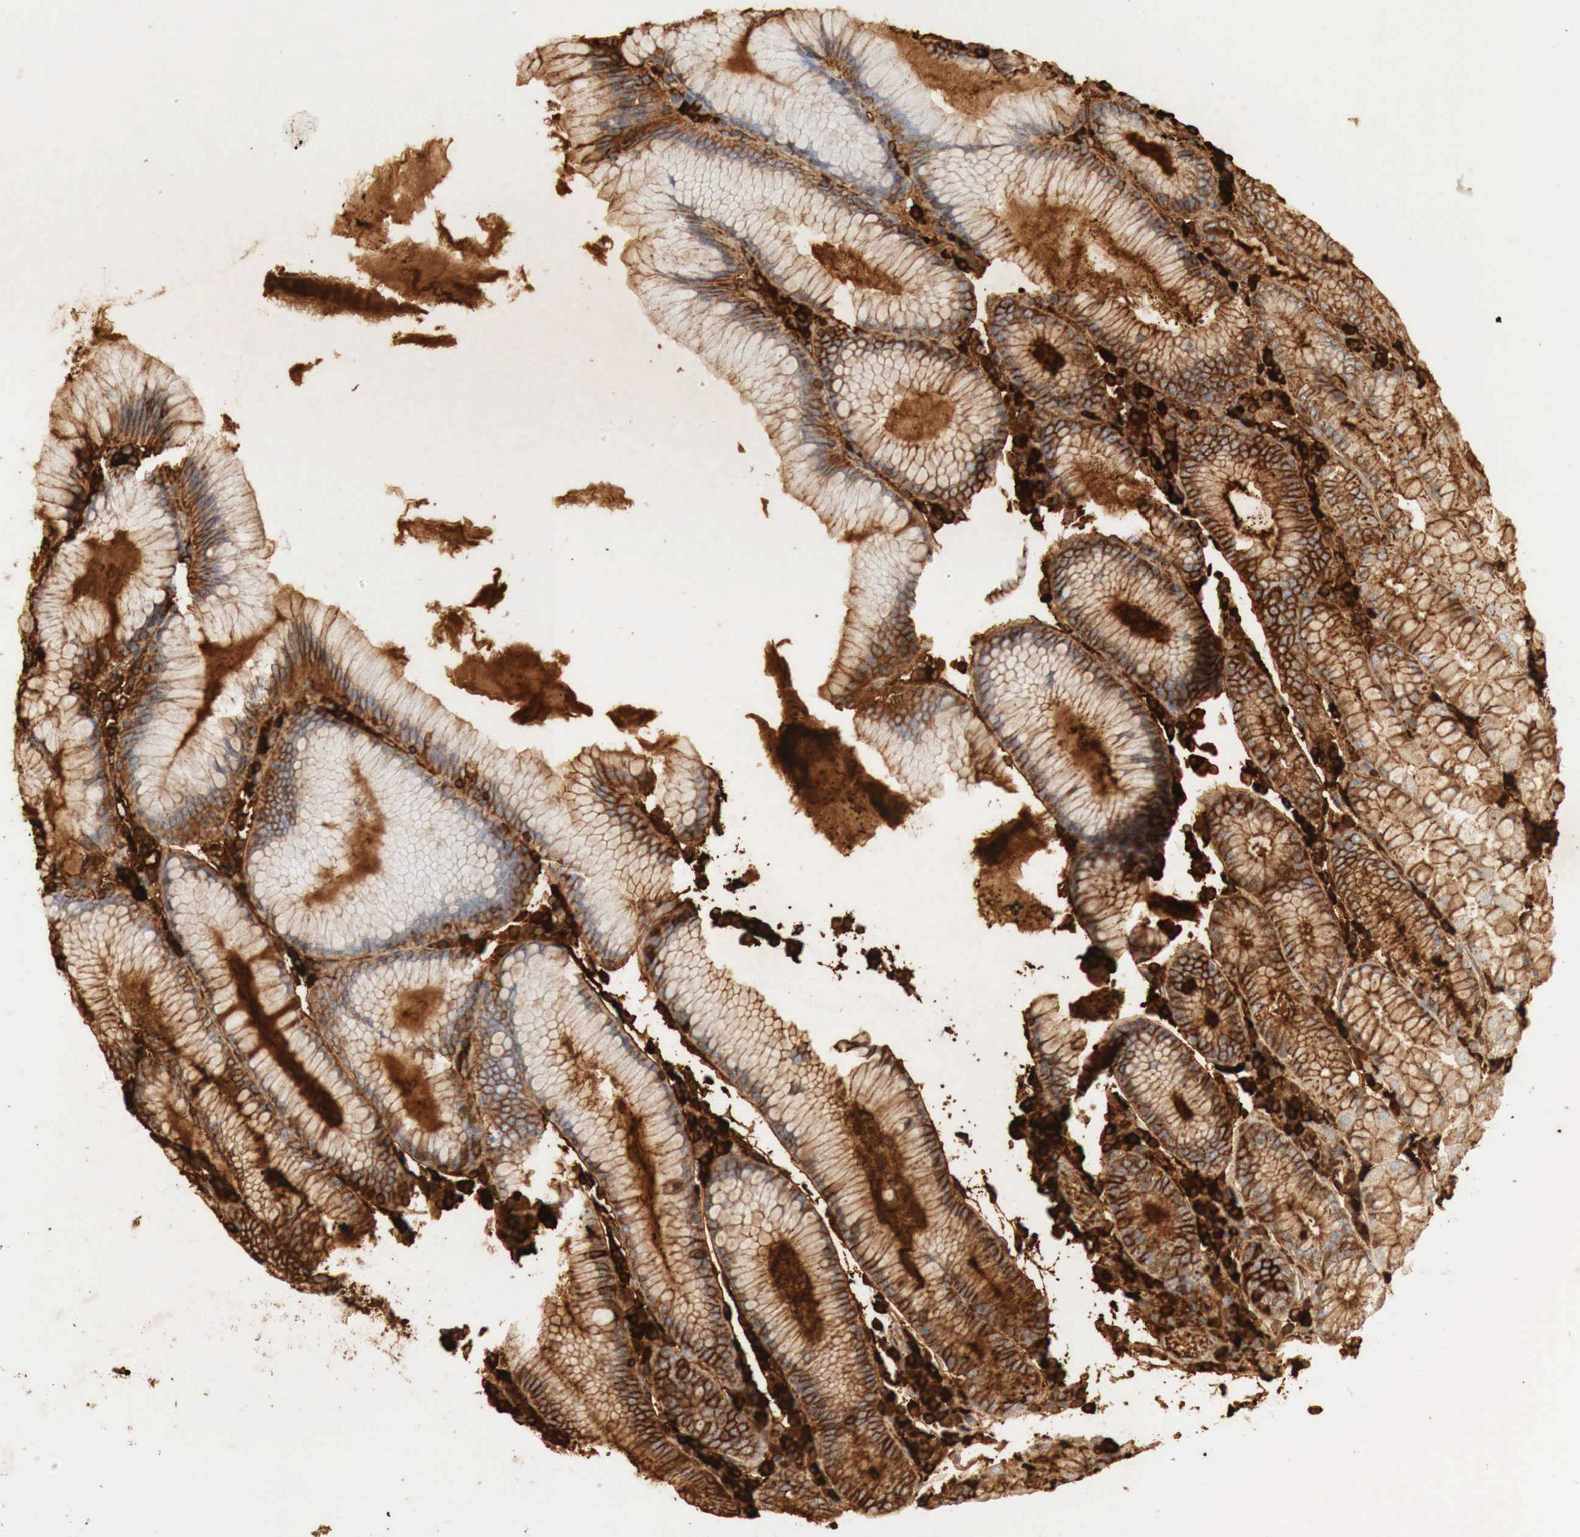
{"staining": {"intensity": "negative", "quantity": "none", "location": "none"}, "tissue": "stomach", "cell_type": "Glandular cells", "image_type": "normal", "snomed": [{"axis": "morphology", "description": "Normal tissue, NOS"}, {"axis": "topography", "description": "Stomach, lower"}], "caption": "The photomicrograph displays no staining of glandular cells in unremarkable stomach.", "gene": "IGLC3", "patient": {"sex": "female", "age": 43}}